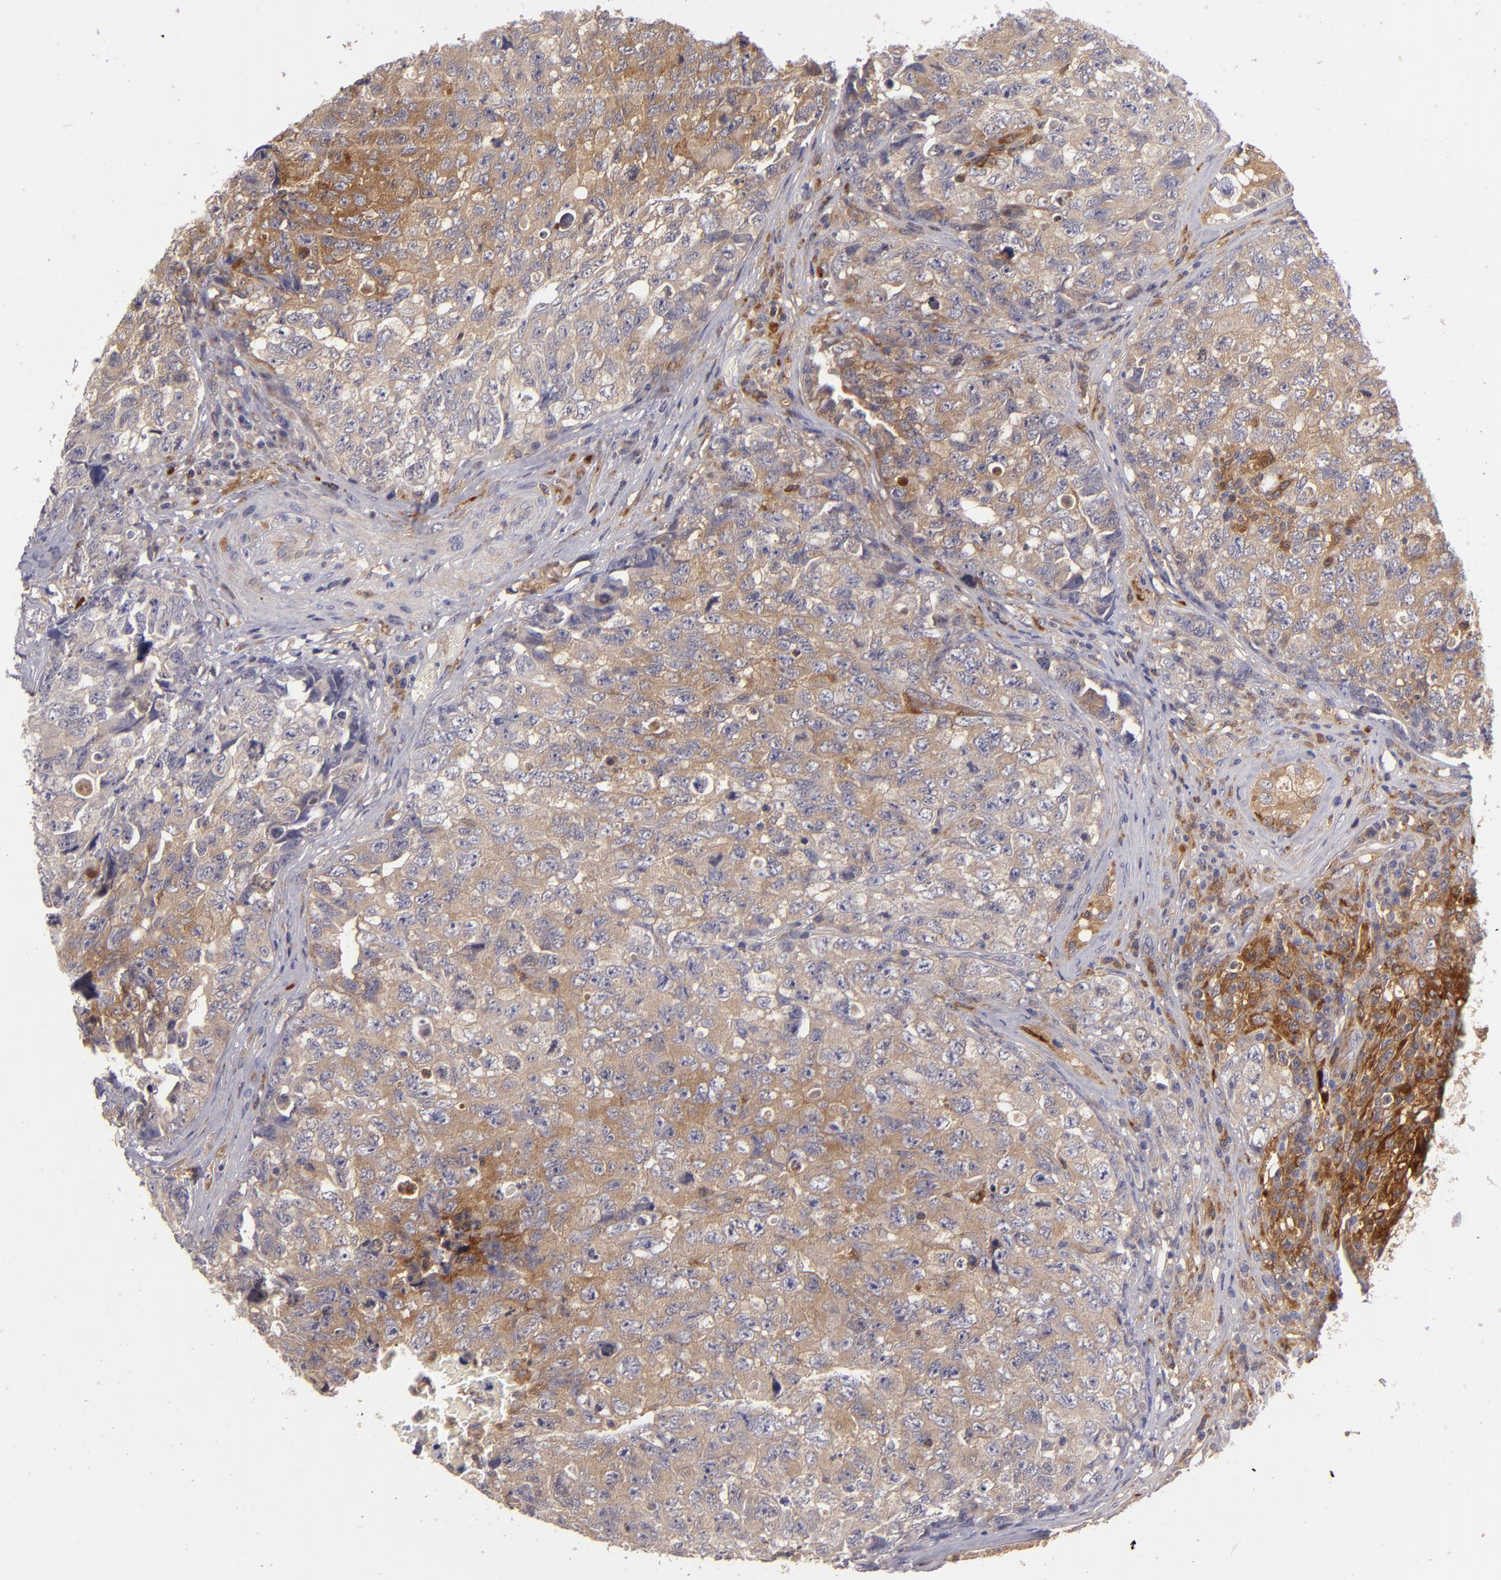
{"staining": {"intensity": "moderate", "quantity": ">75%", "location": "cytoplasmic/membranous"}, "tissue": "testis cancer", "cell_type": "Tumor cells", "image_type": "cancer", "snomed": [{"axis": "morphology", "description": "Carcinoma, Embryonal, NOS"}, {"axis": "topography", "description": "Testis"}], "caption": "Immunohistochemistry (DAB) staining of testis embryonal carcinoma displays moderate cytoplasmic/membranous protein staining in approximately >75% of tumor cells.", "gene": "MMP10", "patient": {"sex": "male", "age": 31}}